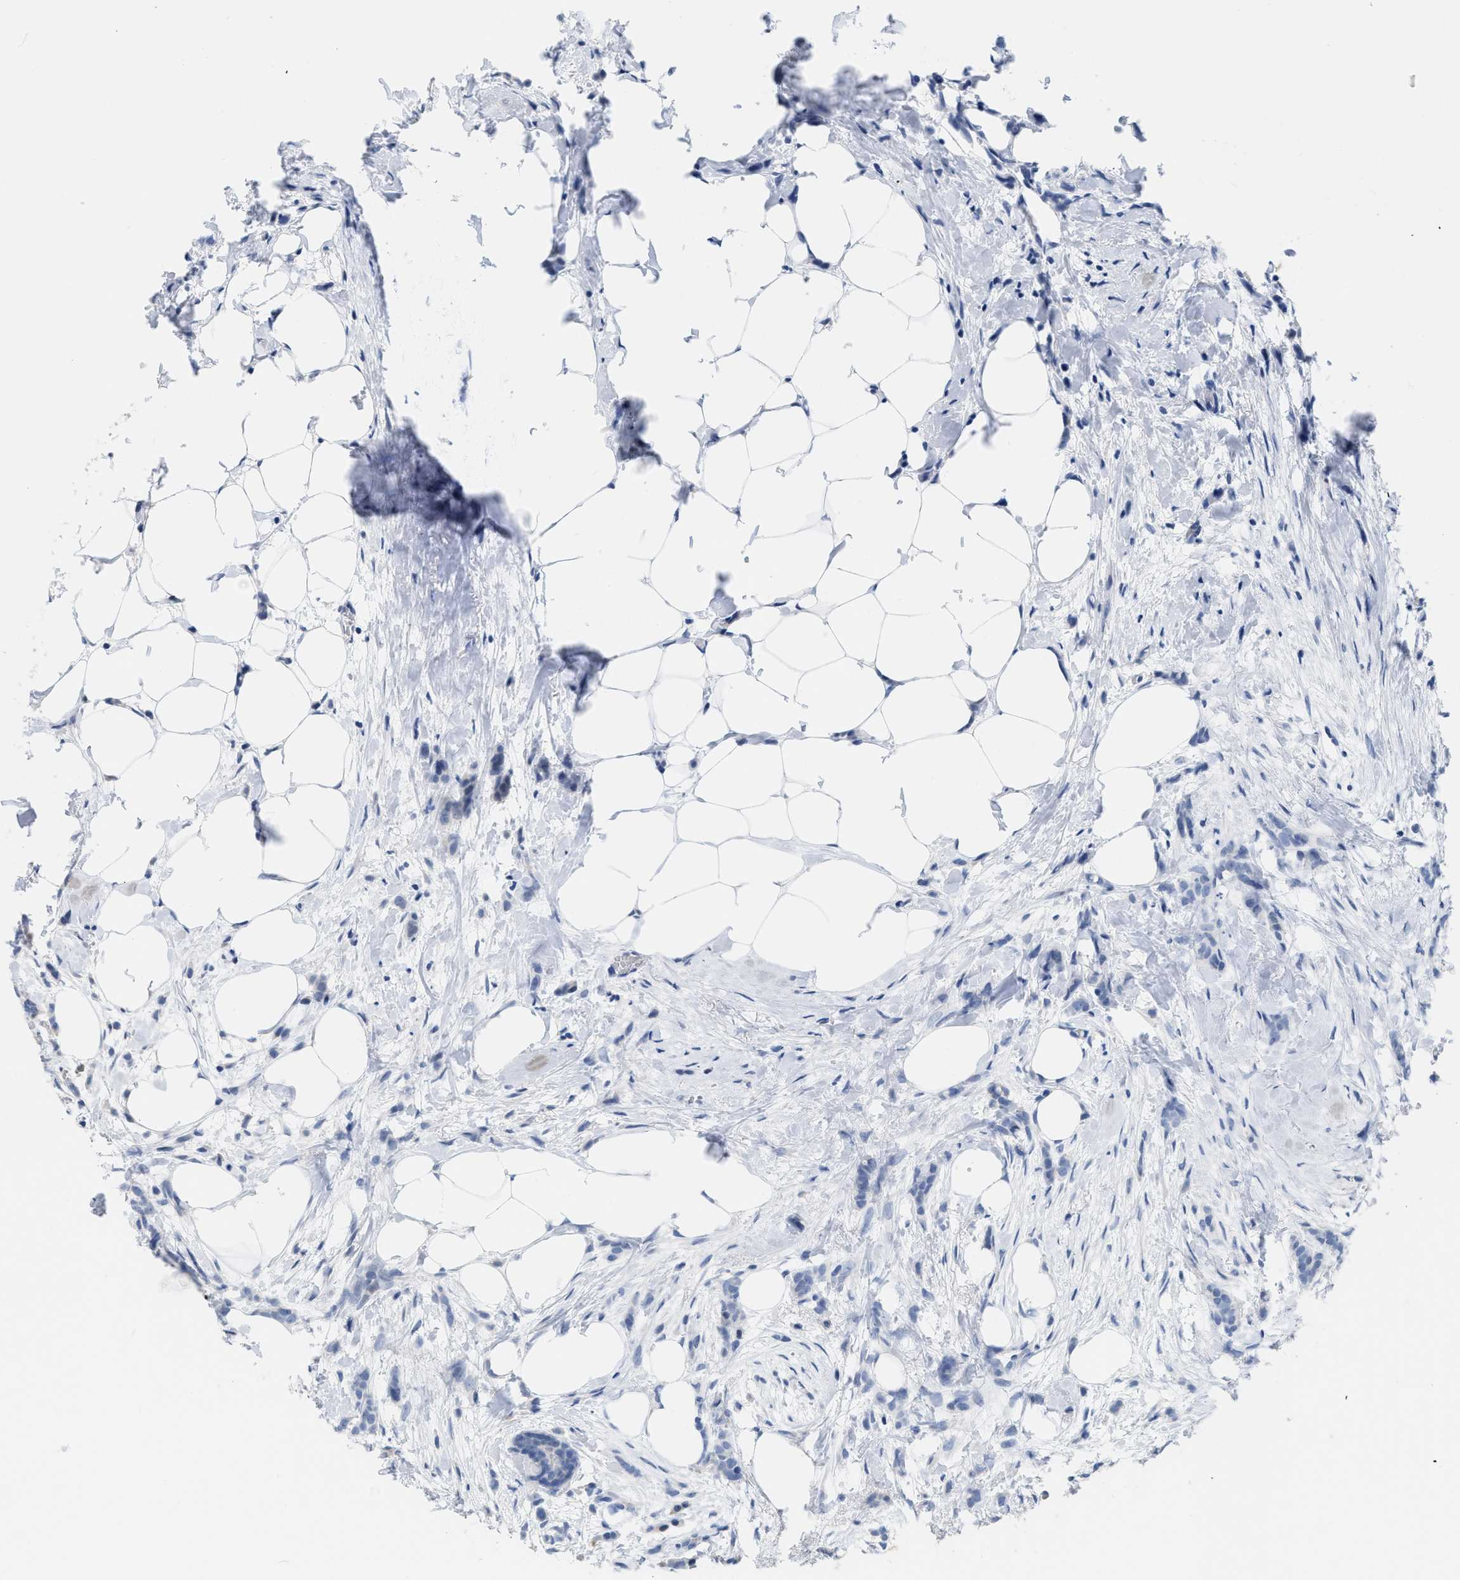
{"staining": {"intensity": "negative", "quantity": "none", "location": "none"}, "tissue": "breast cancer", "cell_type": "Tumor cells", "image_type": "cancer", "snomed": [{"axis": "morphology", "description": "Lobular carcinoma, in situ"}, {"axis": "morphology", "description": "Lobular carcinoma"}, {"axis": "topography", "description": "Breast"}], "caption": "There is no significant positivity in tumor cells of lobular carcinoma in situ (breast).", "gene": "CRYM", "patient": {"sex": "female", "age": 41}}